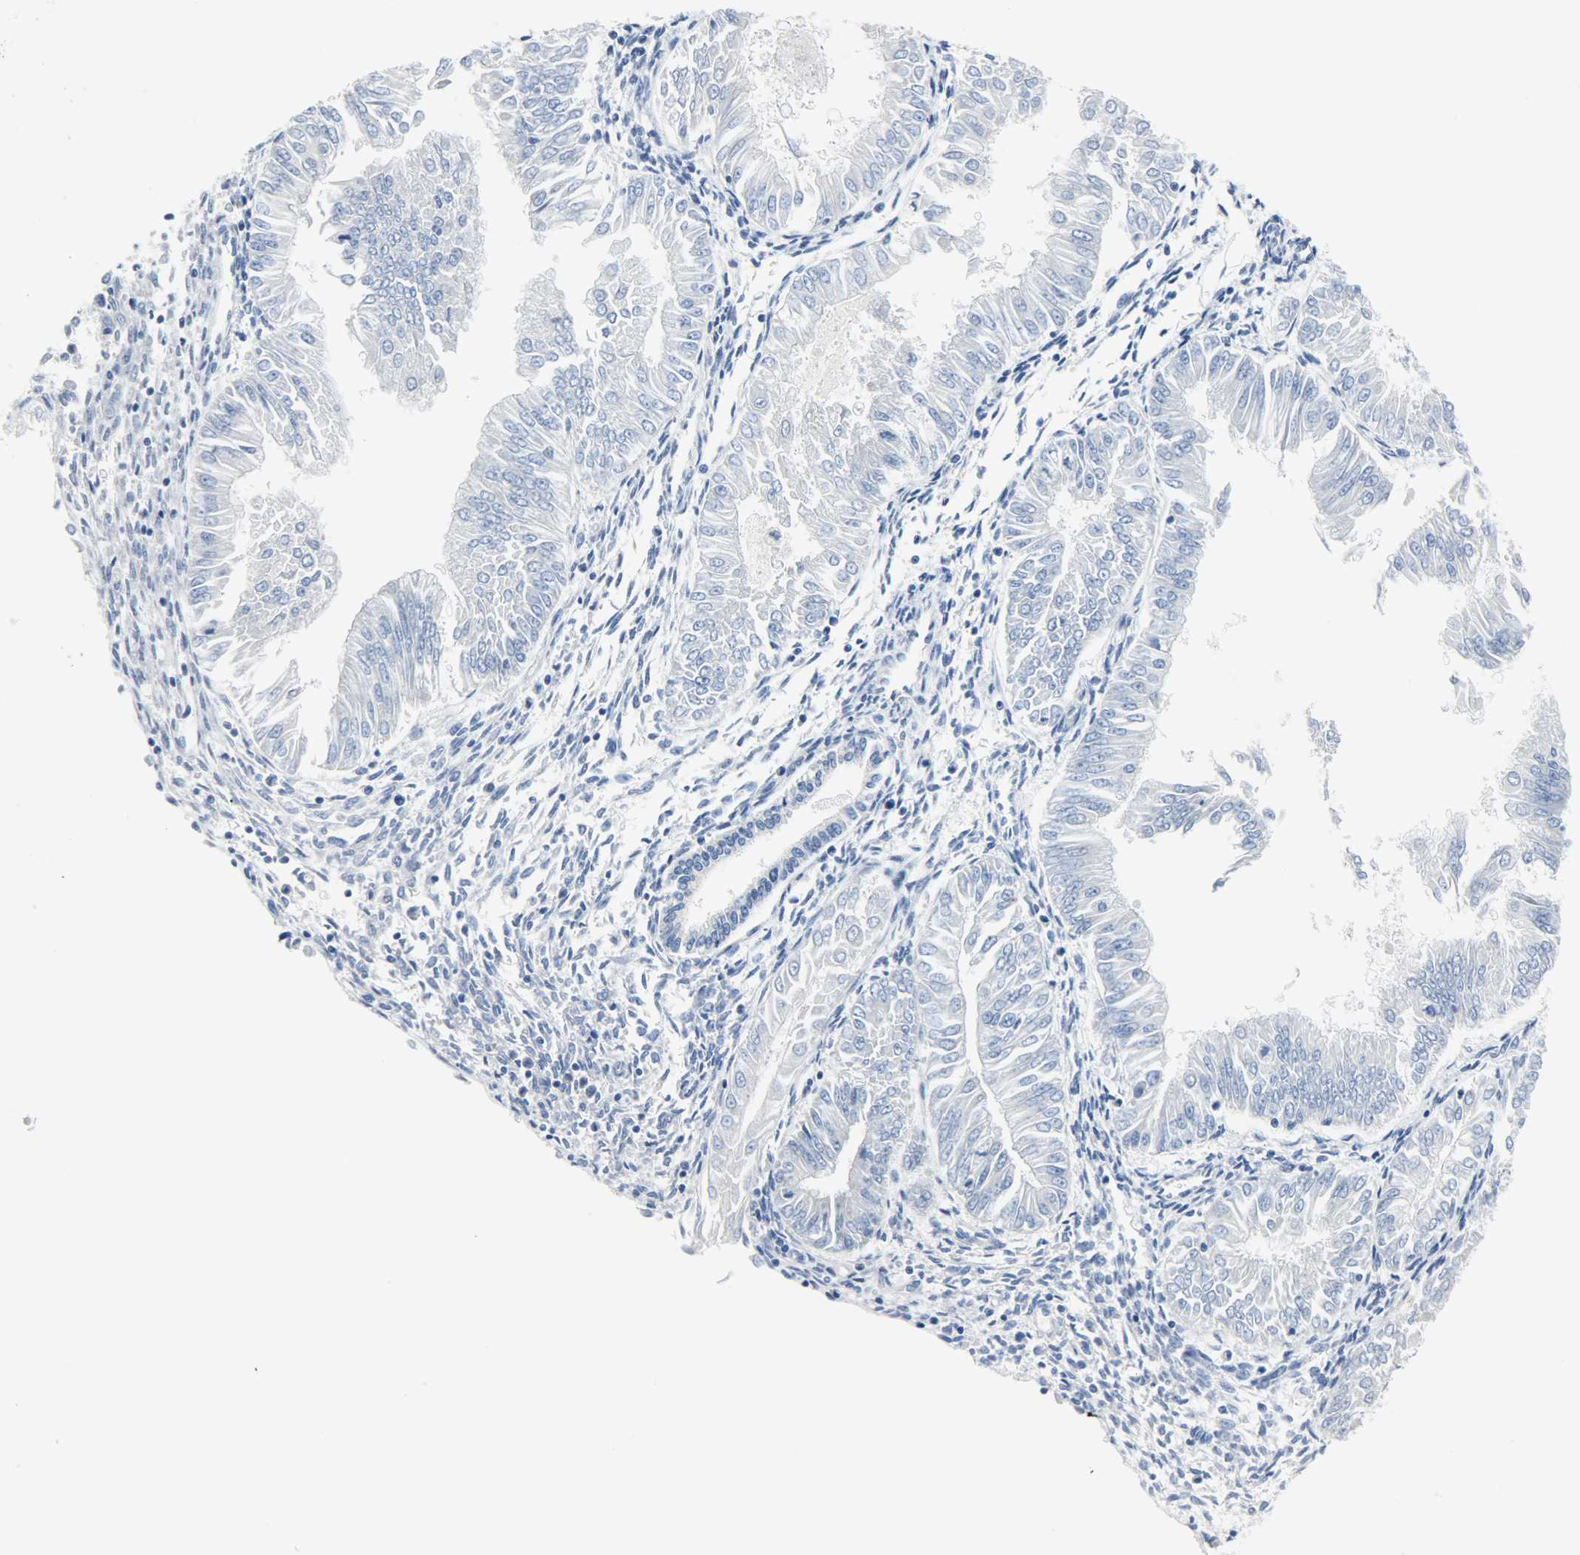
{"staining": {"intensity": "negative", "quantity": "none", "location": "none"}, "tissue": "endometrial cancer", "cell_type": "Tumor cells", "image_type": "cancer", "snomed": [{"axis": "morphology", "description": "Adenocarcinoma, NOS"}, {"axis": "topography", "description": "Endometrium"}], "caption": "DAB immunohistochemical staining of endometrial adenocarcinoma shows no significant positivity in tumor cells.", "gene": "CEBPE", "patient": {"sex": "female", "age": 53}}